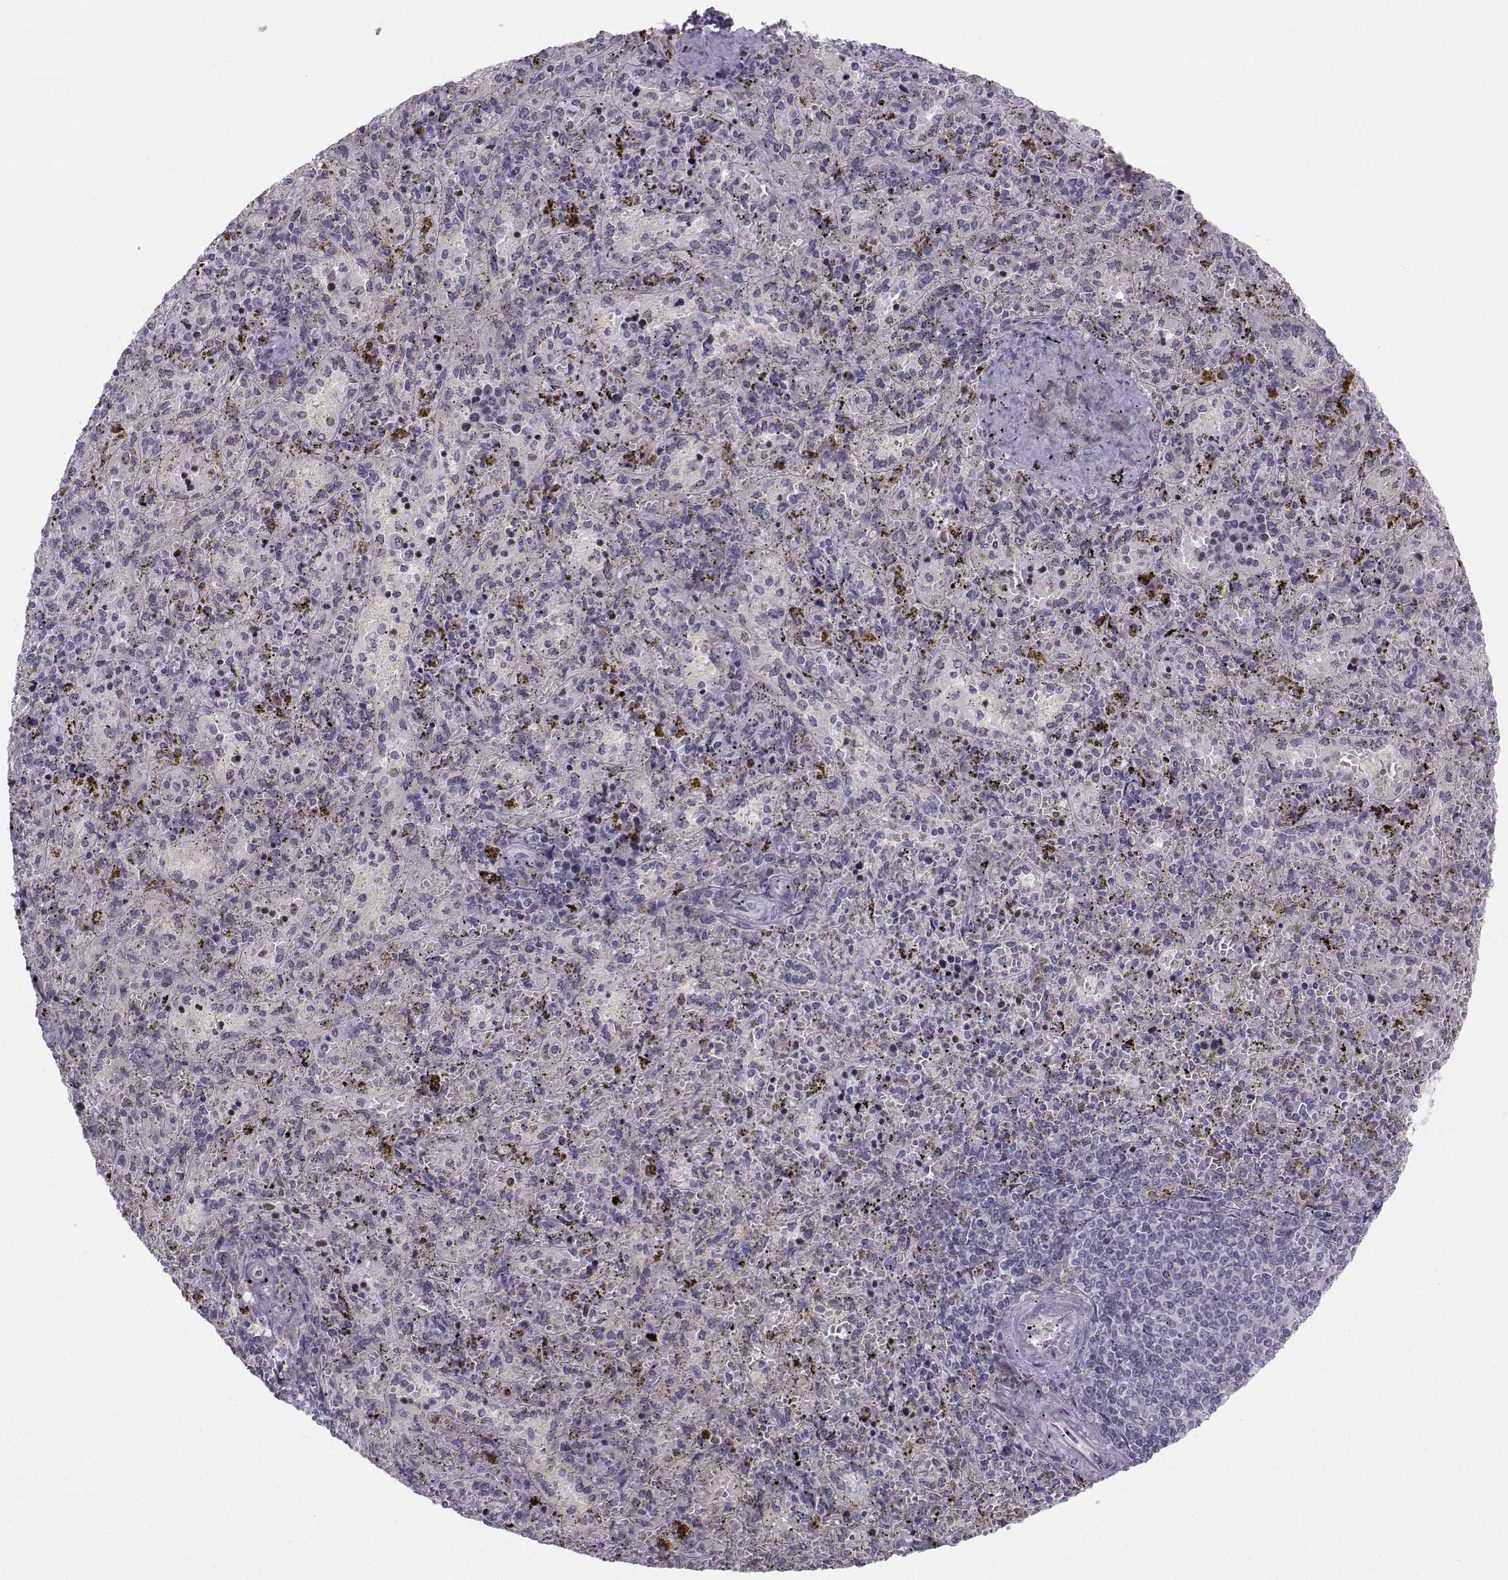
{"staining": {"intensity": "negative", "quantity": "none", "location": "none"}, "tissue": "spleen", "cell_type": "Cells in red pulp", "image_type": "normal", "snomed": [{"axis": "morphology", "description": "Normal tissue, NOS"}, {"axis": "topography", "description": "Spleen"}], "caption": "An IHC micrograph of unremarkable spleen is shown. There is no staining in cells in red pulp of spleen.", "gene": "LRP8", "patient": {"sex": "female", "age": 50}}